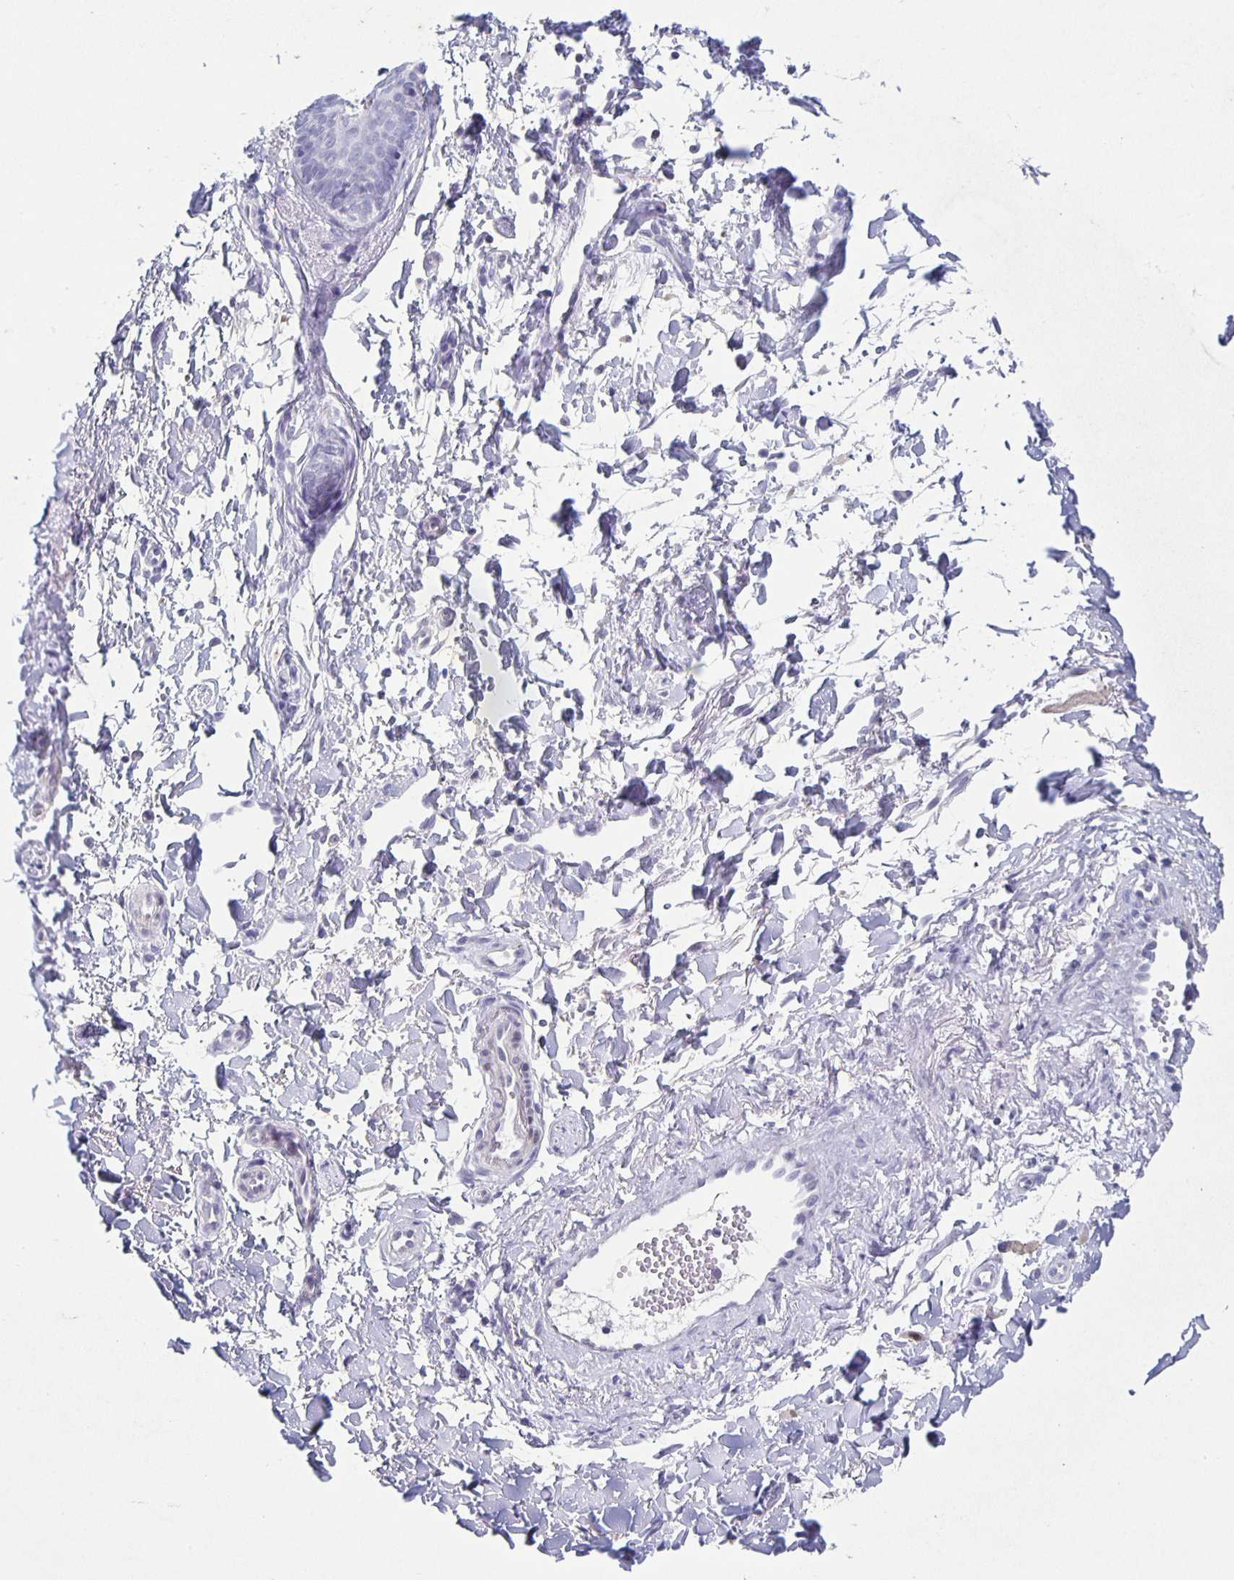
{"staining": {"intensity": "negative", "quantity": "none", "location": "none"}, "tissue": "skin cancer", "cell_type": "Tumor cells", "image_type": "cancer", "snomed": [{"axis": "morphology", "description": "Basal cell carcinoma"}, {"axis": "topography", "description": "Skin"}, {"axis": "topography", "description": "Skin of face"}], "caption": "Human basal cell carcinoma (skin) stained for a protein using immunohistochemistry displays no positivity in tumor cells.", "gene": "CARNS1", "patient": {"sex": "female", "age": 90}}